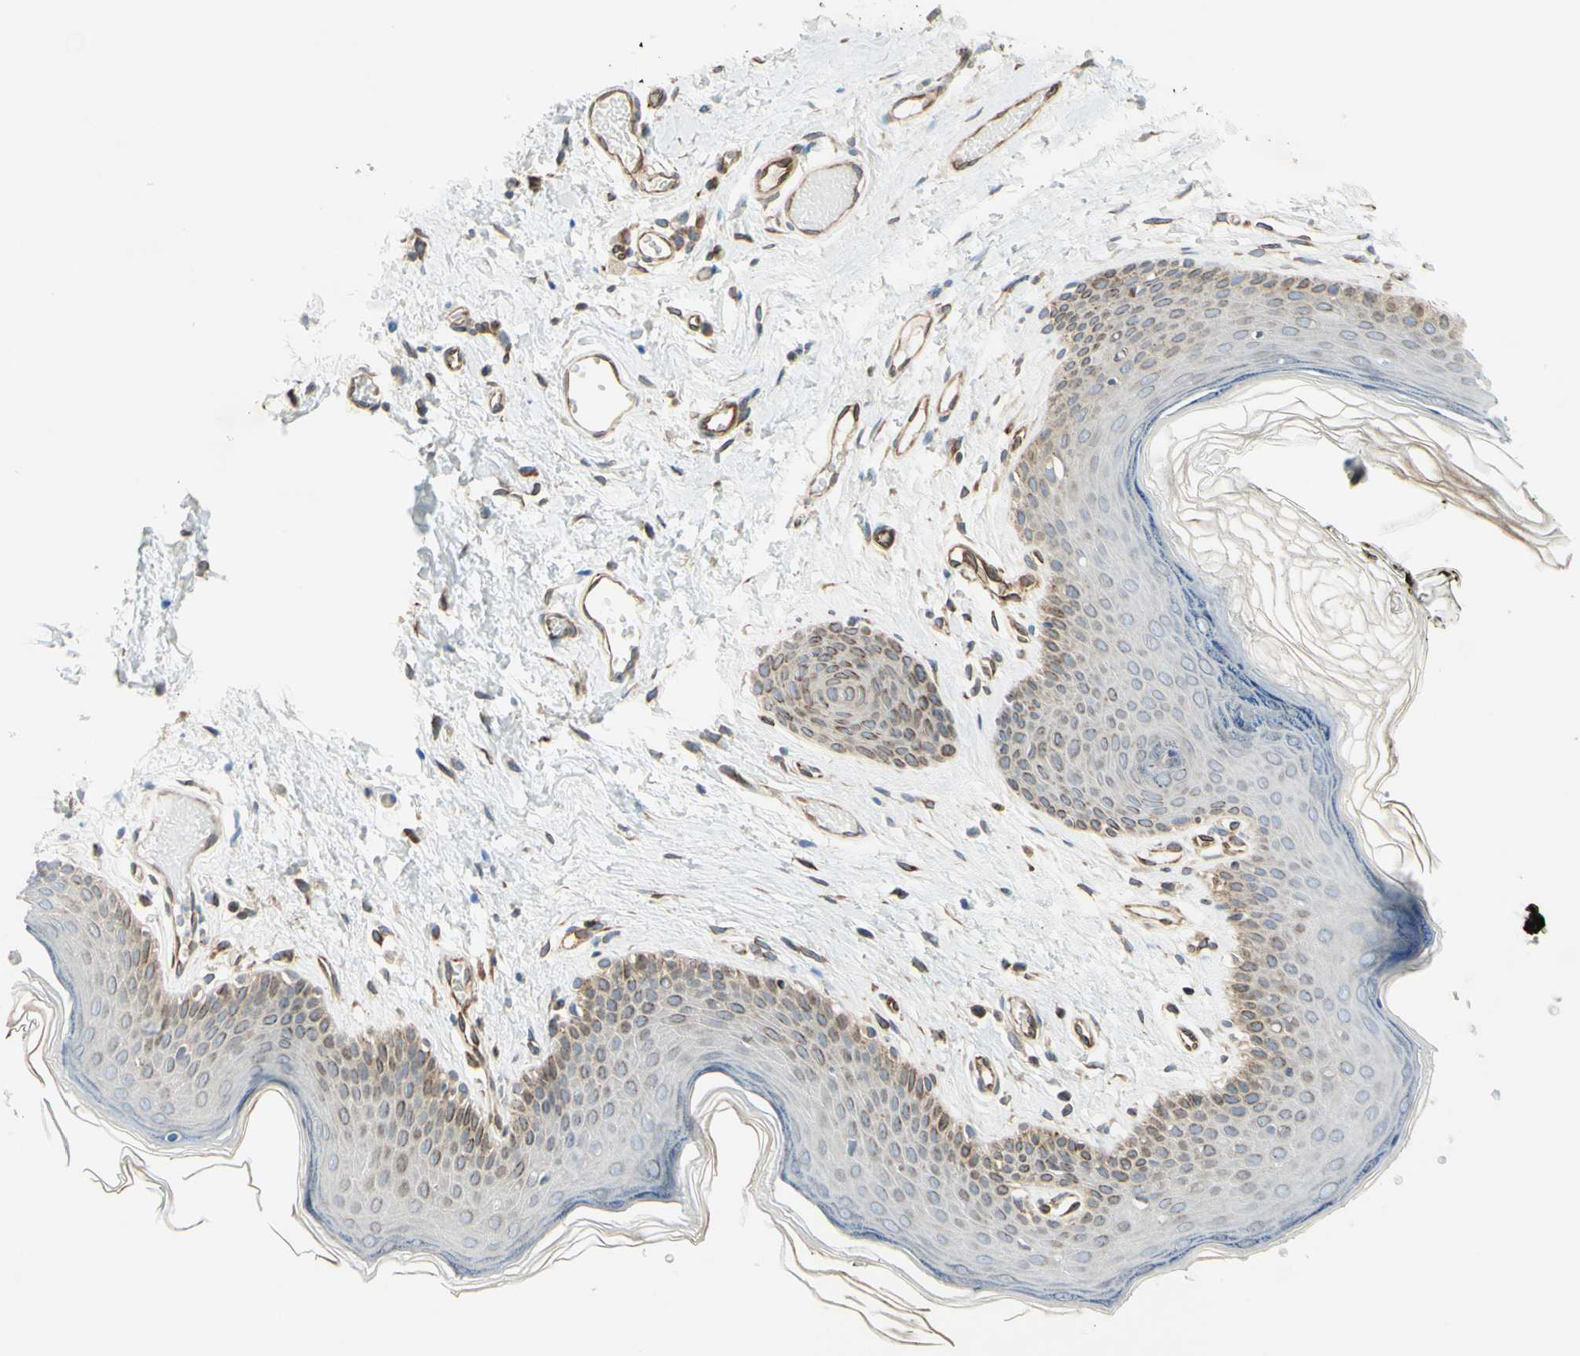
{"staining": {"intensity": "moderate", "quantity": "25%-75%", "location": "cytoplasmic/membranous"}, "tissue": "skin", "cell_type": "Epidermal cells", "image_type": "normal", "snomed": [{"axis": "morphology", "description": "Normal tissue, NOS"}, {"axis": "morphology", "description": "Inflammation, NOS"}, {"axis": "topography", "description": "Vulva"}], "caption": "This is a photomicrograph of immunohistochemistry (IHC) staining of benign skin, which shows moderate positivity in the cytoplasmic/membranous of epidermal cells.", "gene": "TRAF2", "patient": {"sex": "female", "age": 84}}